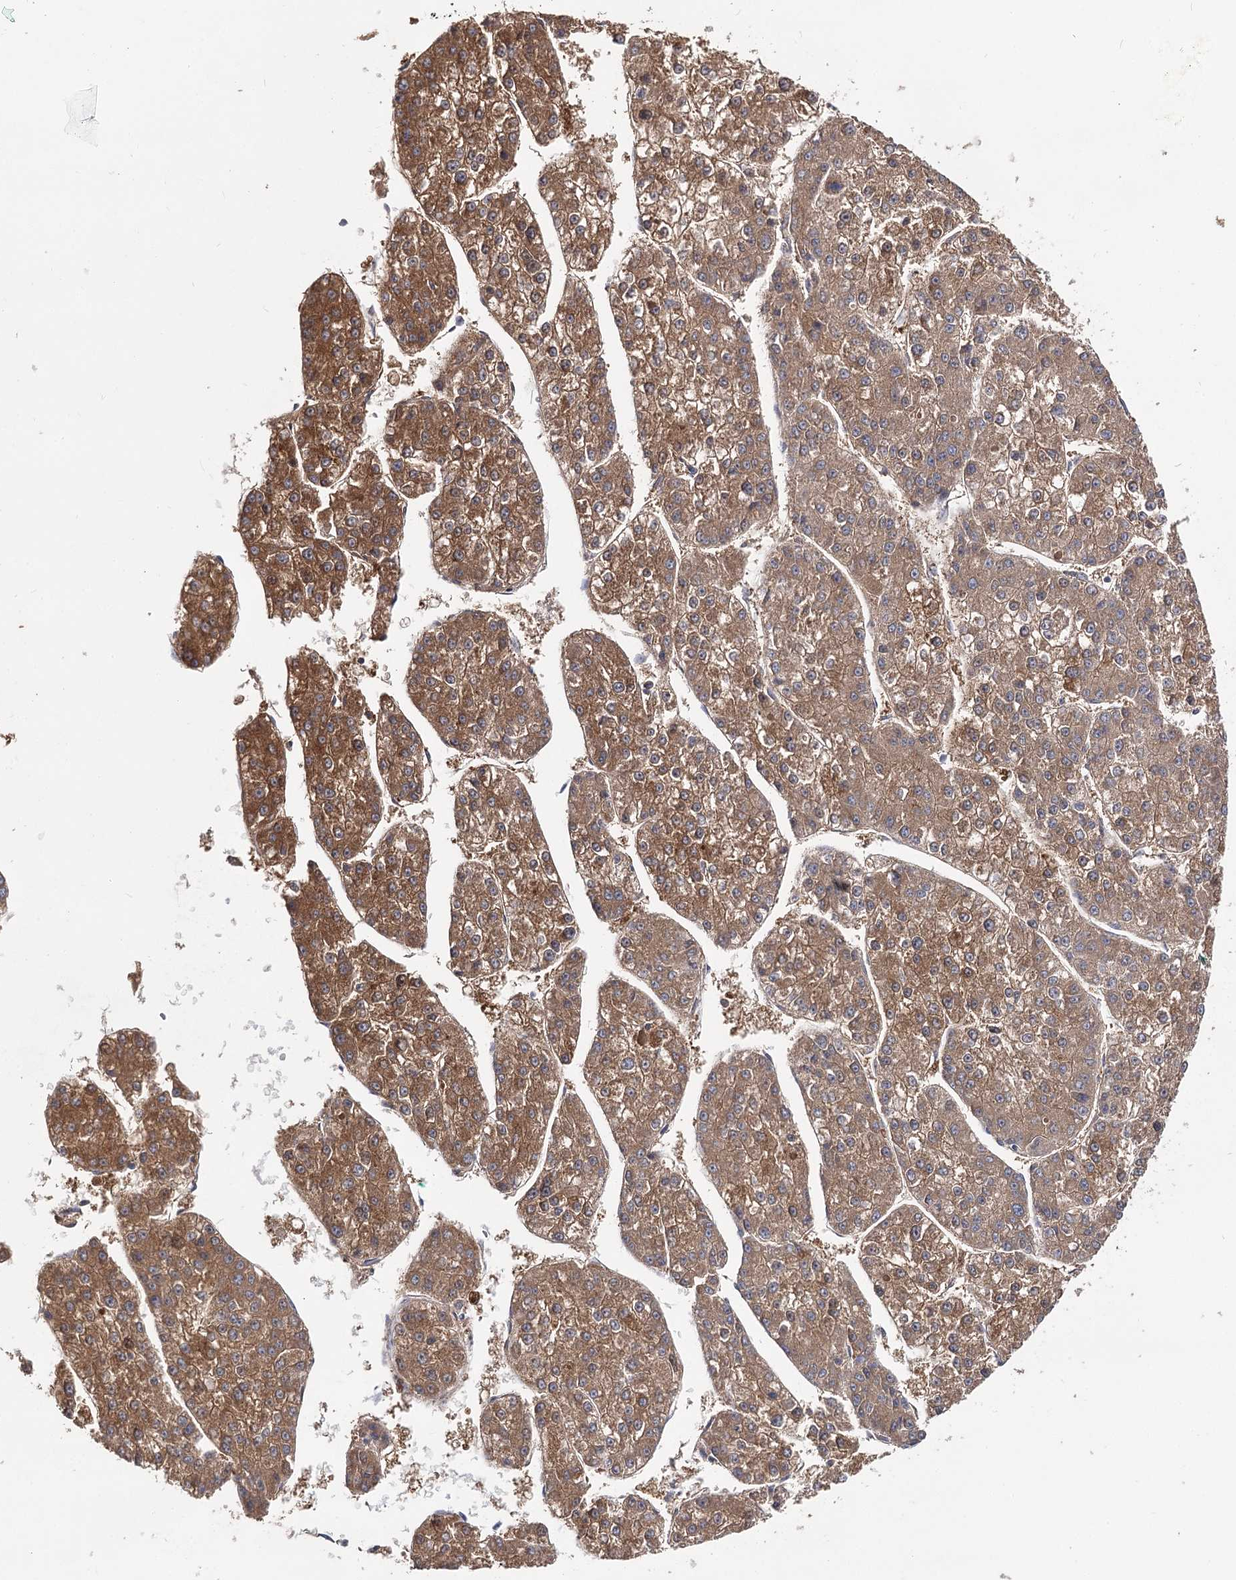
{"staining": {"intensity": "moderate", "quantity": ">75%", "location": "cytoplasmic/membranous"}, "tissue": "liver cancer", "cell_type": "Tumor cells", "image_type": "cancer", "snomed": [{"axis": "morphology", "description": "Carcinoma, Hepatocellular, NOS"}, {"axis": "topography", "description": "Liver"}], "caption": "About >75% of tumor cells in human hepatocellular carcinoma (liver) exhibit moderate cytoplasmic/membranous protein staining as visualized by brown immunohistochemical staining.", "gene": "UGP2", "patient": {"sex": "female", "age": 73}}